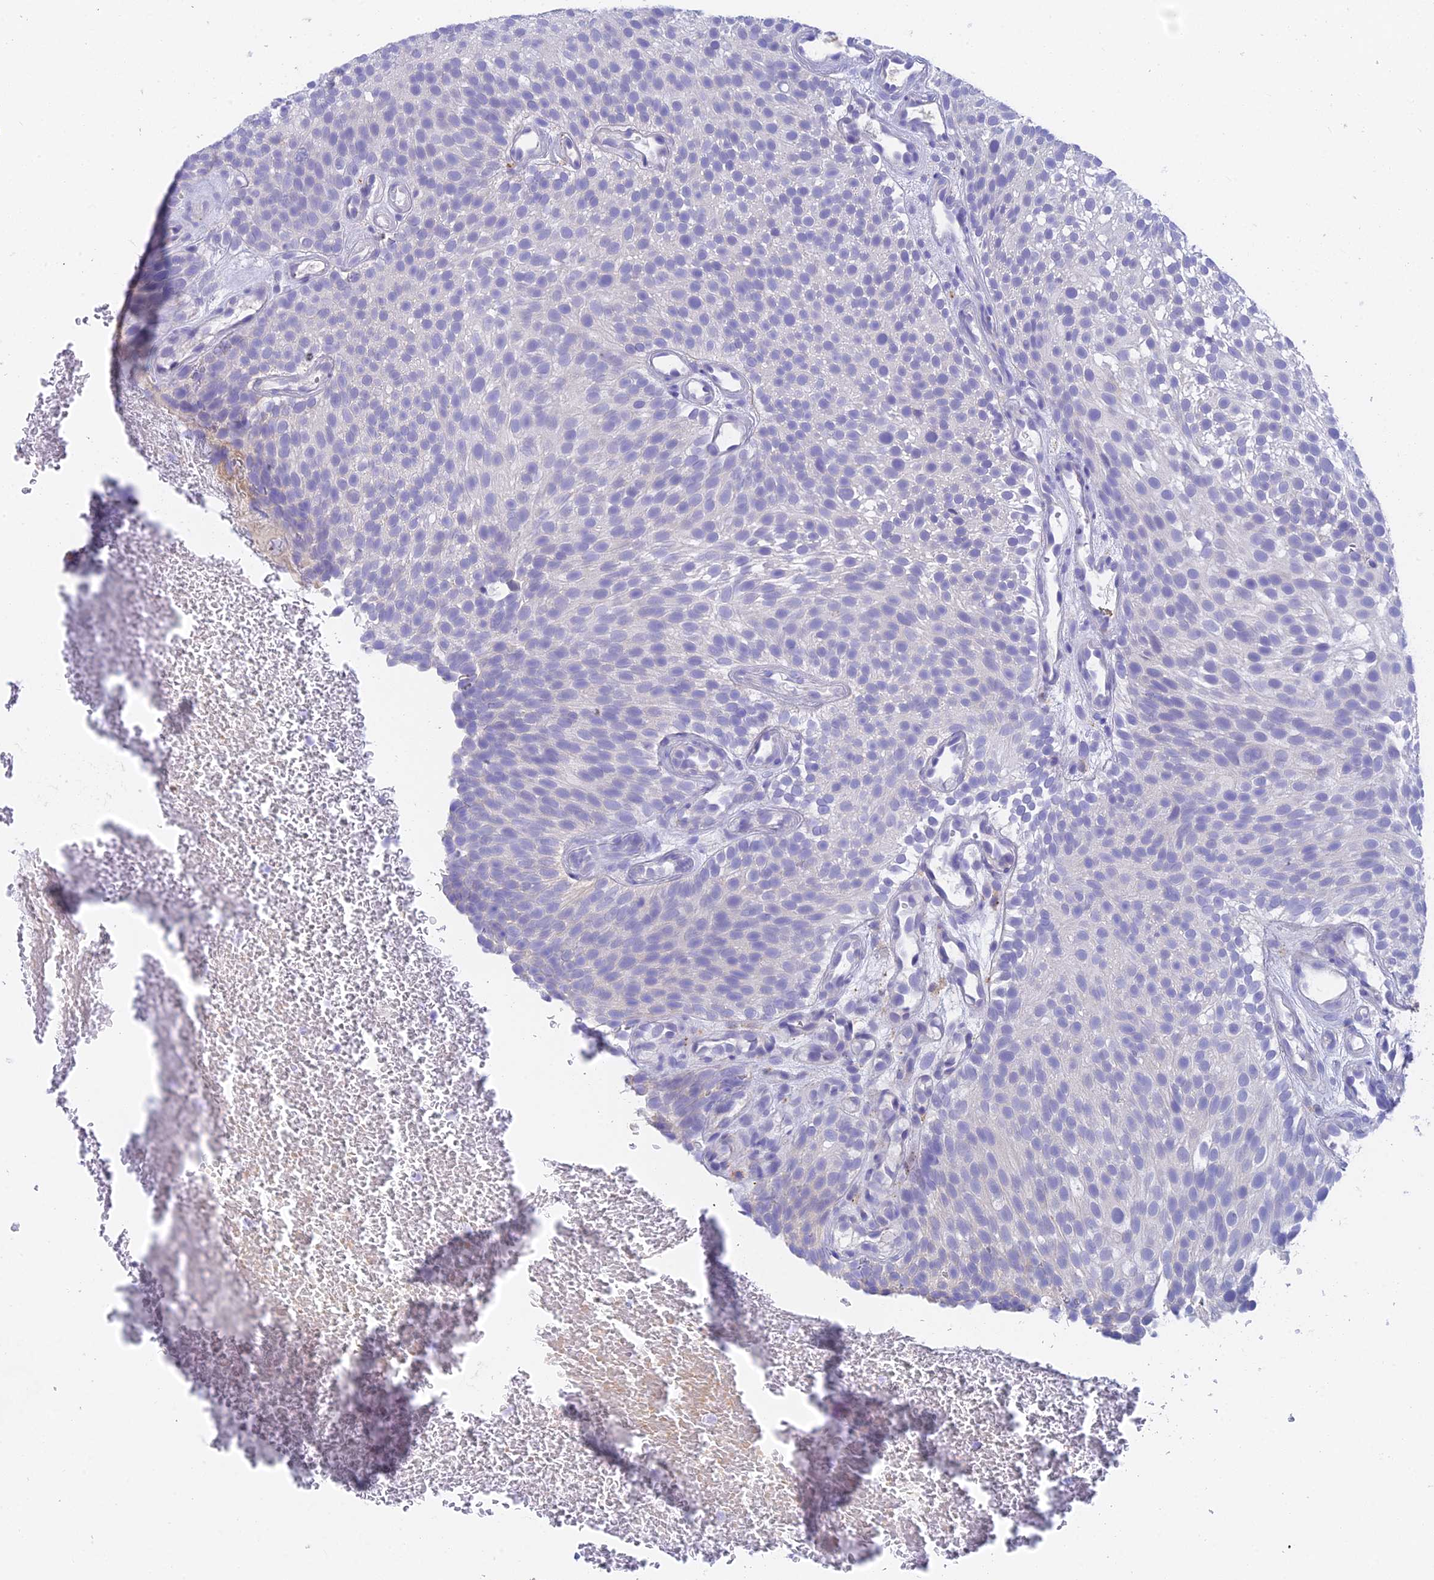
{"staining": {"intensity": "negative", "quantity": "none", "location": "none"}, "tissue": "urothelial cancer", "cell_type": "Tumor cells", "image_type": "cancer", "snomed": [{"axis": "morphology", "description": "Urothelial carcinoma, Low grade"}, {"axis": "topography", "description": "Urinary bladder"}], "caption": "This is a histopathology image of IHC staining of urothelial cancer, which shows no expression in tumor cells. The staining was performed using DAB (3,3'-diaminobenzidine) to visualize the protein expression in brown, while the nuclei were stained in blue with hematoxylin (Magnification: 20x).", "gene": "ADAMTS13", "patient": {"sex": "male", "age": 78}}